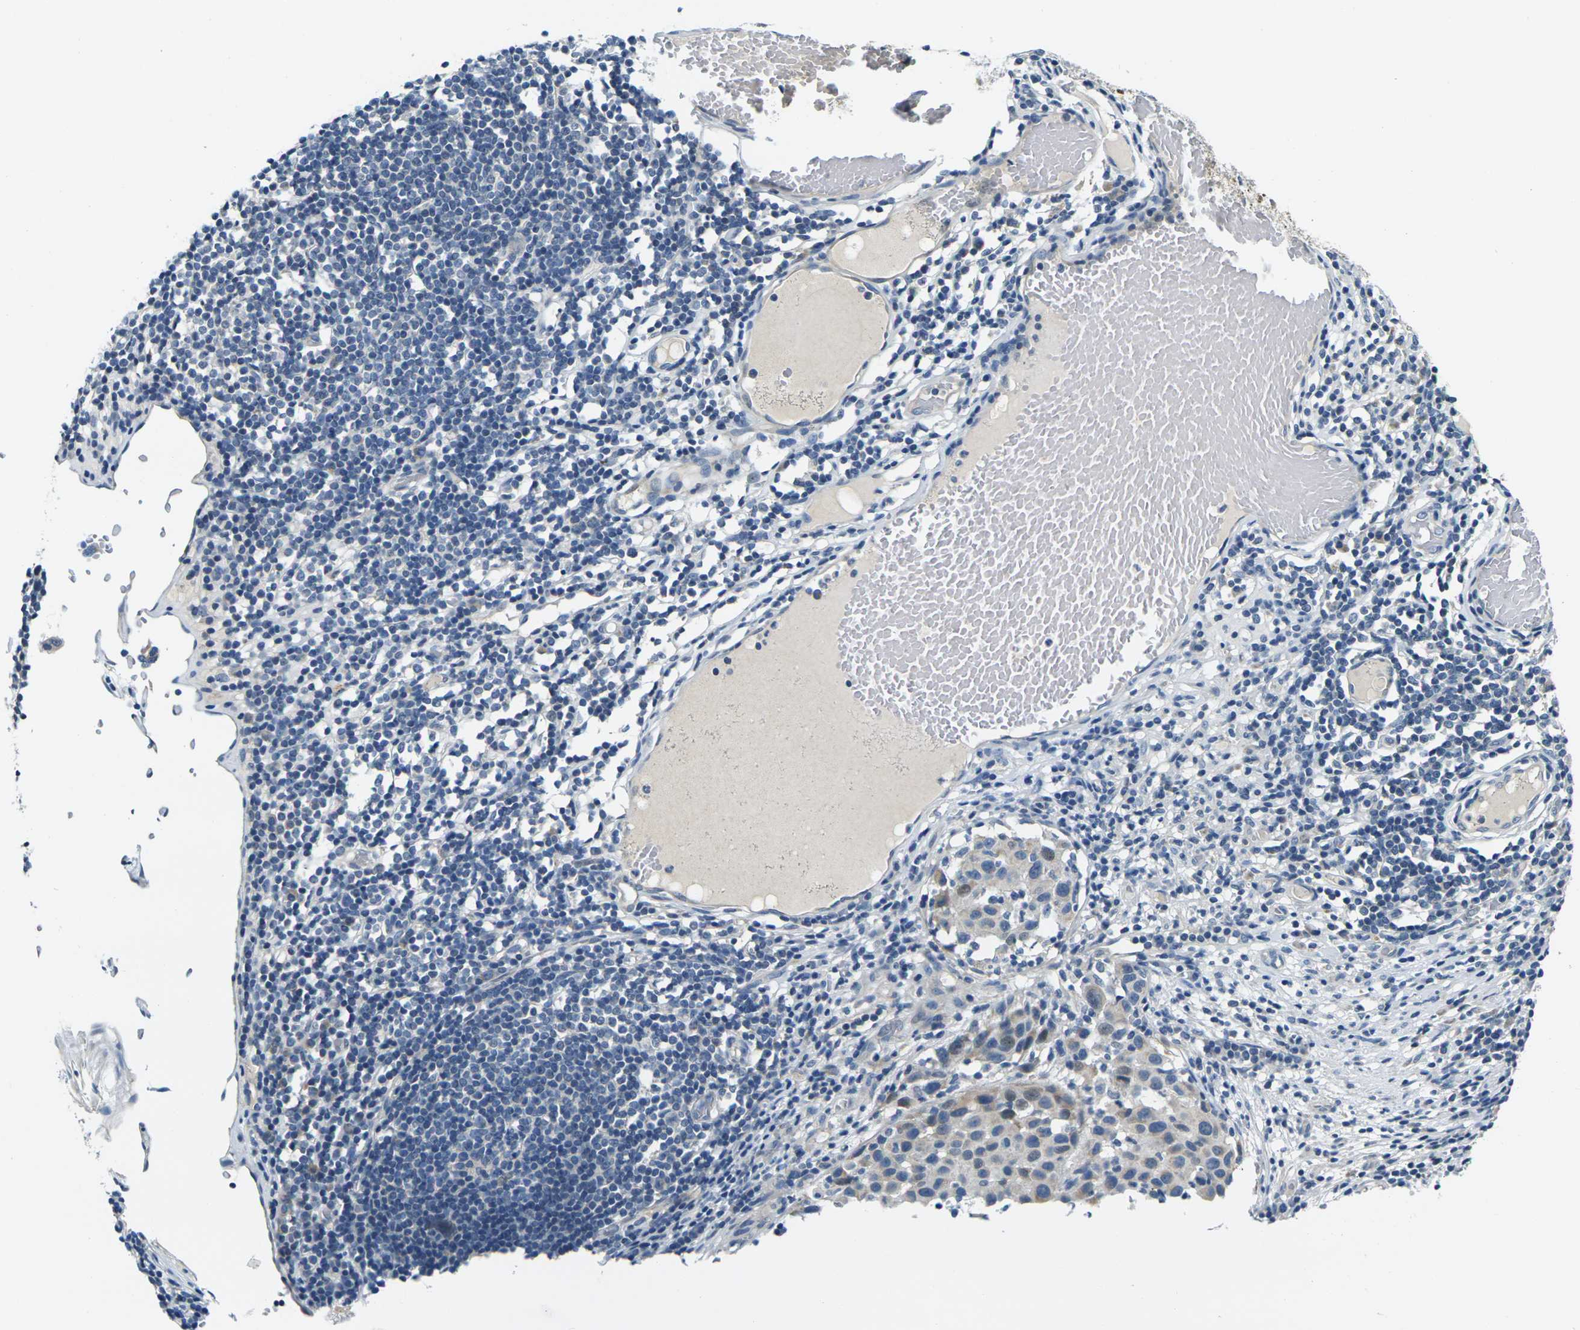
{"staining": {"intensity": "negative", "quantity": "none", "location": "none"}, "tissue": "melanoma", "cell_type": "Tumor cells", "image_type": "cancer", "snomed": [{"axis": "morphology", "description": "Malignant melanoma, Metastatic site"}, {"axis": "topography", "description": "Lymph node"}], "caption": "Malignant melanoma (metastatic site) stained for a protein using immunohistochemistry (IHC) reveals no staining tumor cells.", "gene": "SHISAL2B", "patient": {"sex": "male", "age": 61}}